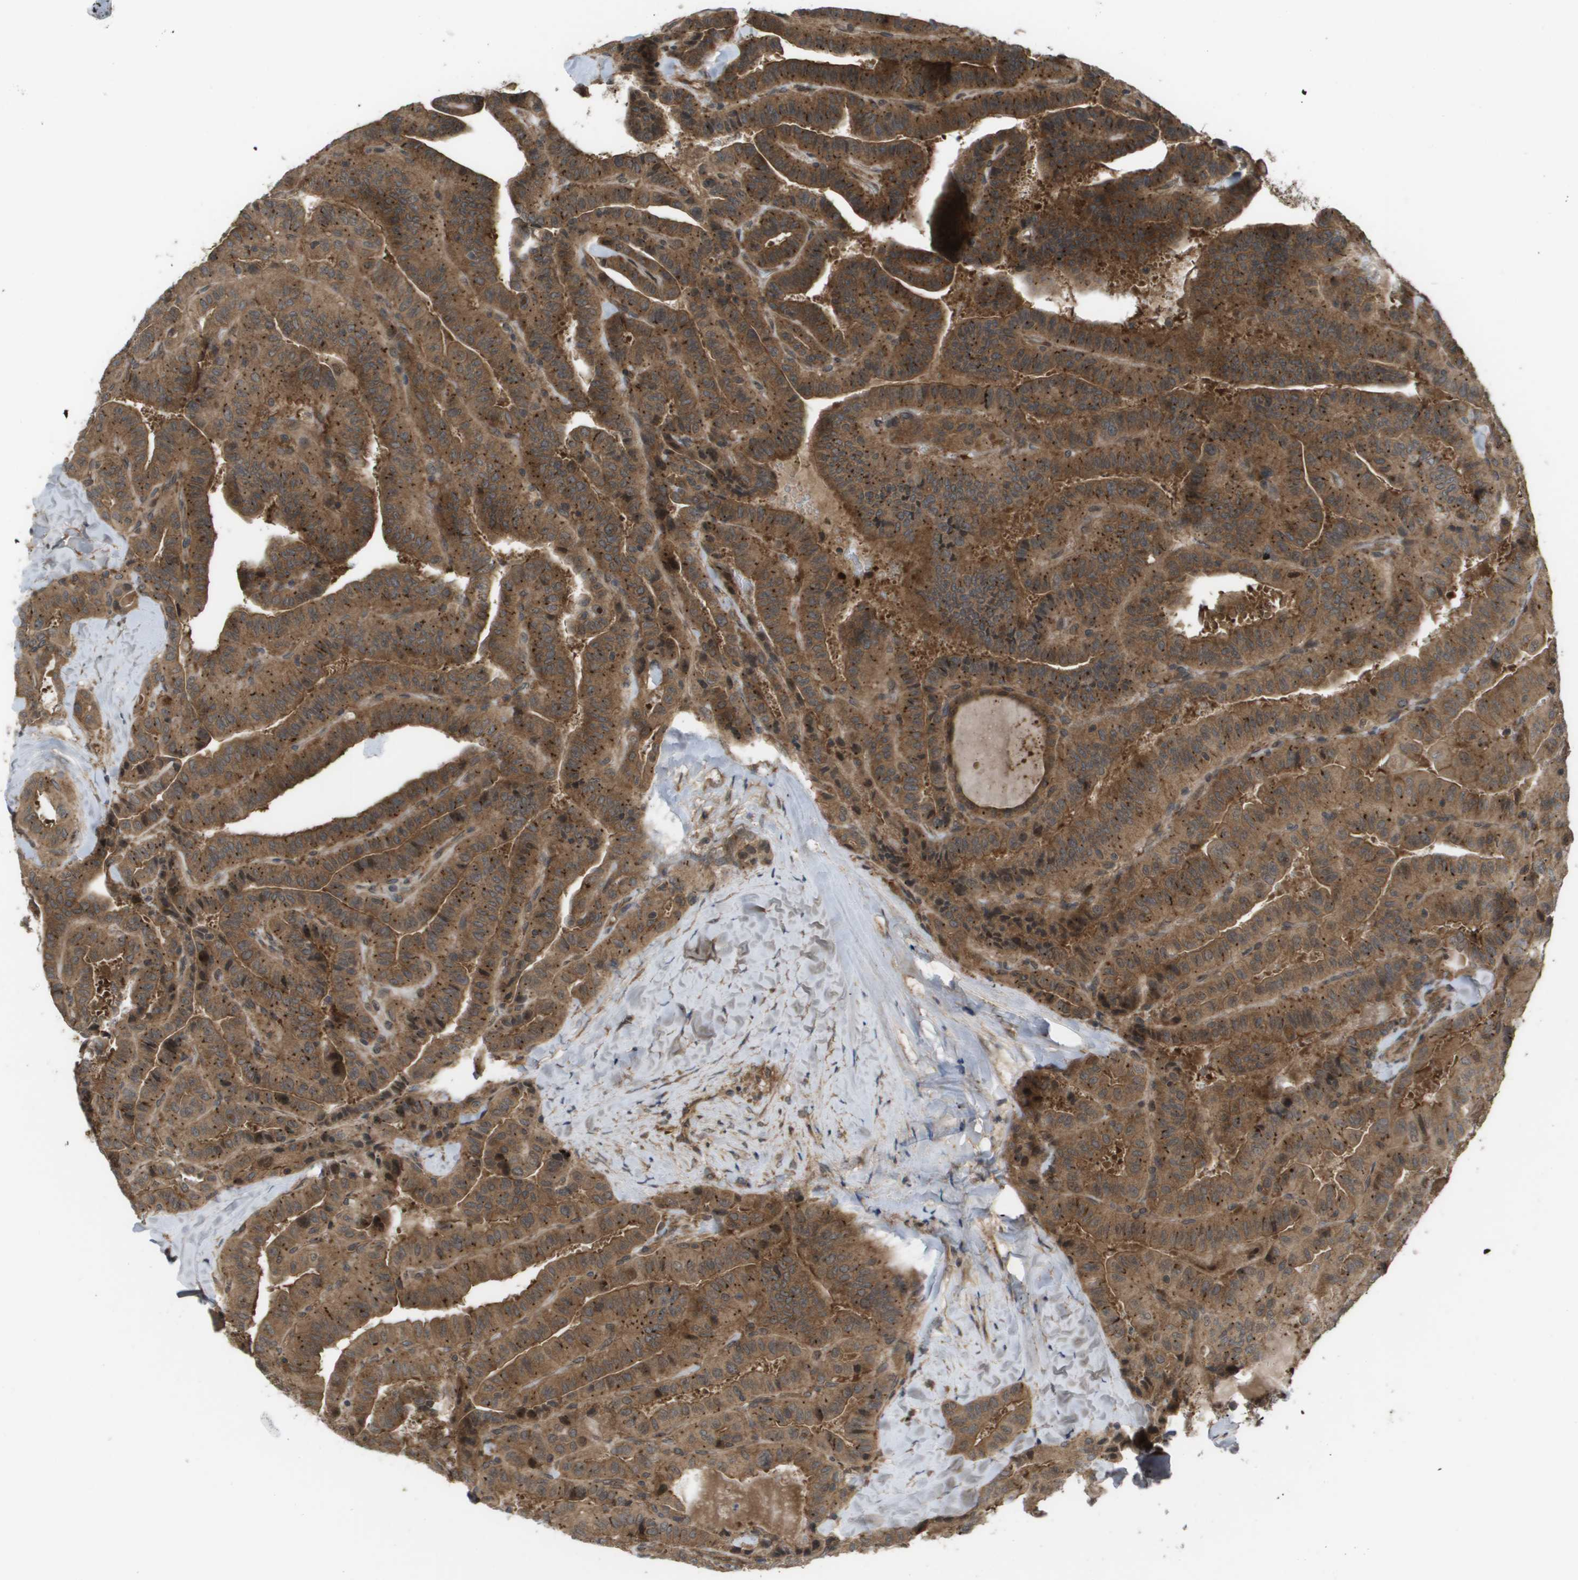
{"staining": {"intensity": "moderate", "quantity": ">75%", "location": "cytoplasmic/membranous,nuclear"}, "tissue": "thyroid cancer", "cell_type": "Tumor cells", "image_type": "cancer", "snomed": [{"axis": "morphology", "description": "Papillary adenocarcinoma, NOS"}, {"axis": "topography", "description": "Thyroid gland"}], "caption": "The immunohistochemical stain shows moderate cytoplasmic/membranous and nuclear expression in tumor cells of papillary adenocarcinoma (thyroid) tissue.", "gene": "CTPS2", "patient": {"sex": "male", "age": 77}}